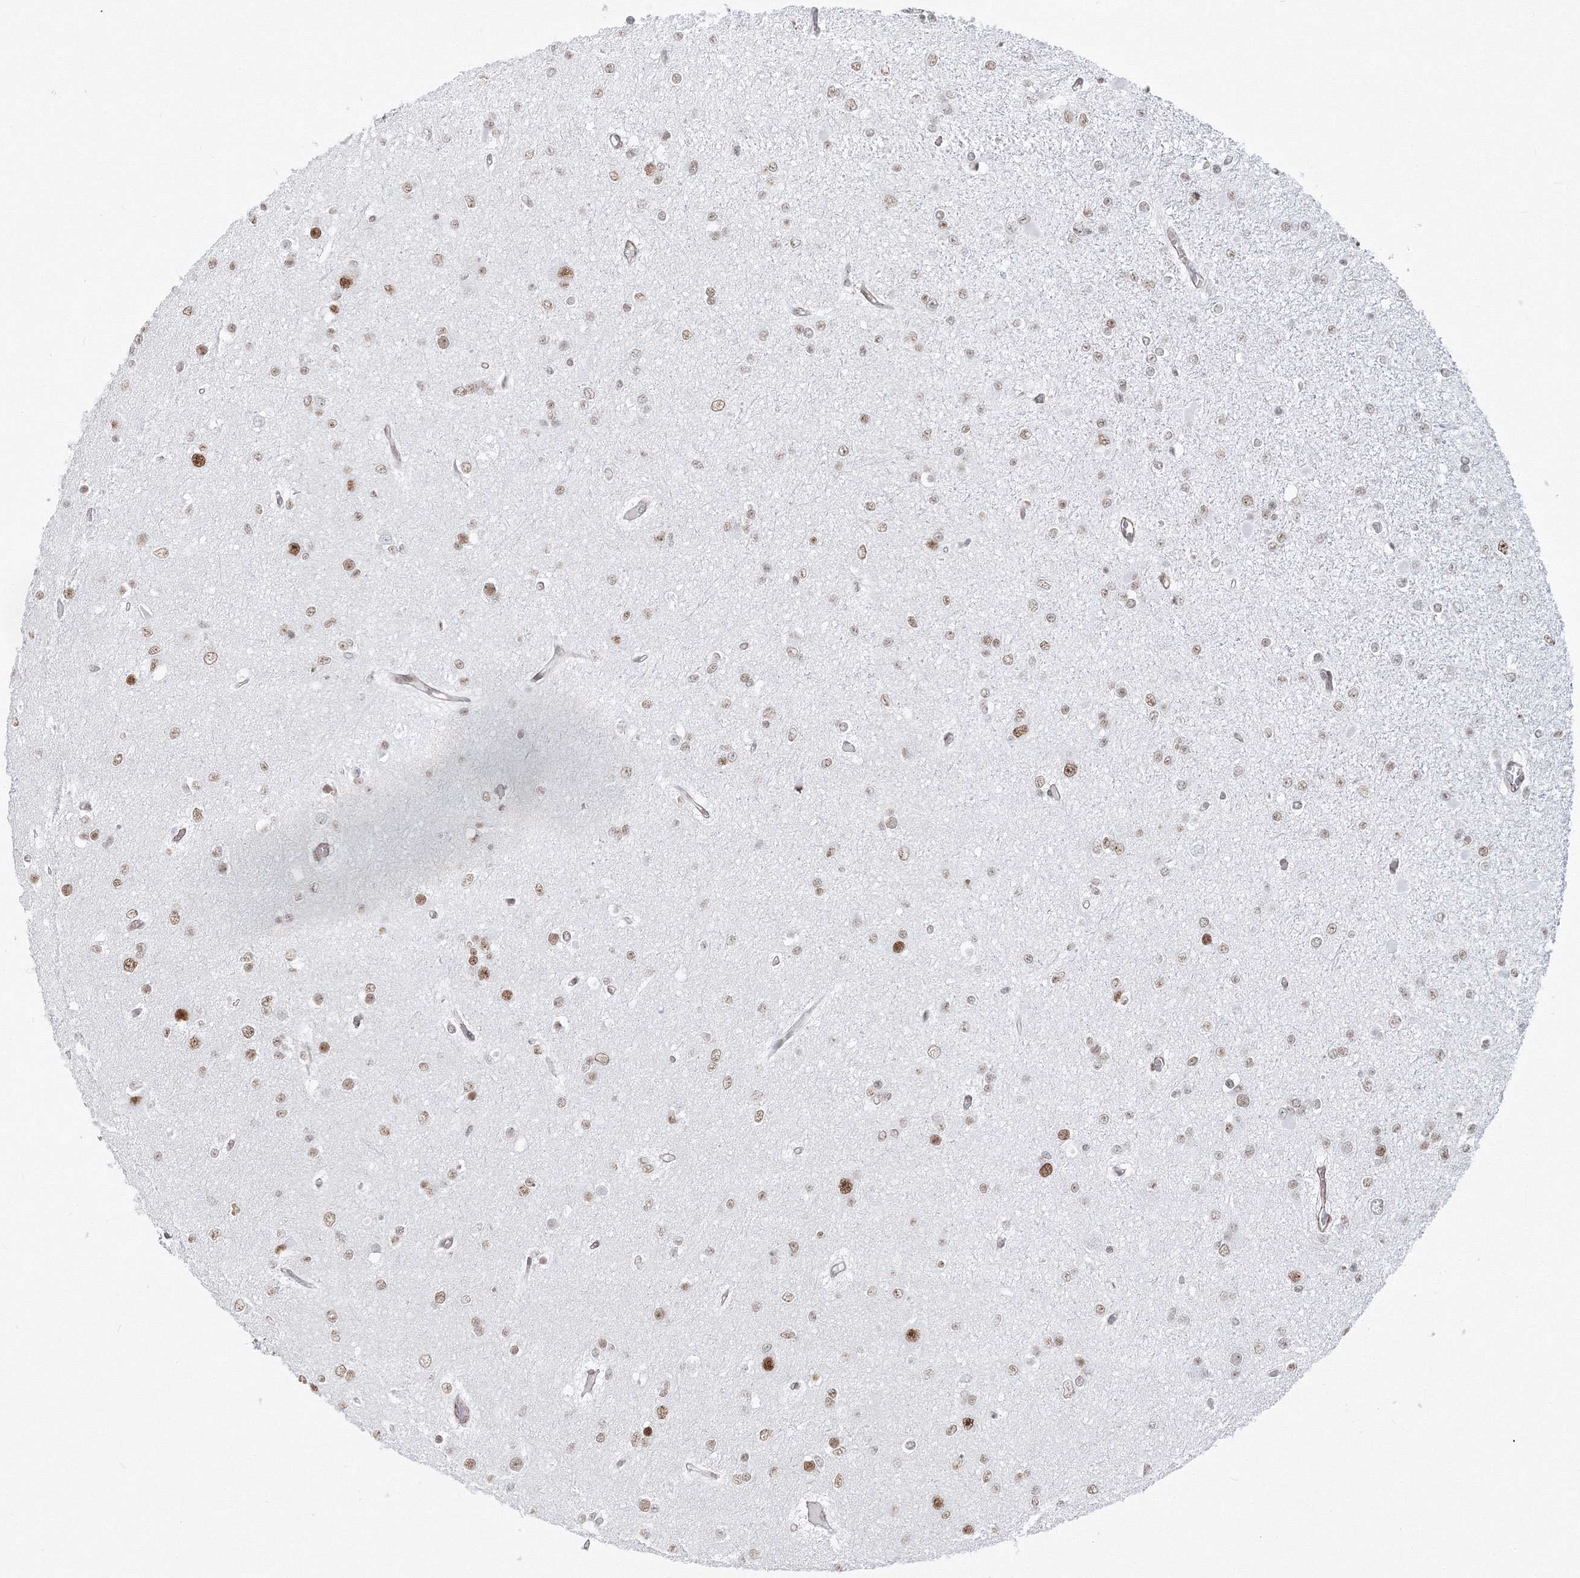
{"staining": {"intensity": "weak", "quantity": "25%-75%", "location": "nuclear"}, "tissue": "glioma", "cell_type": "Tumor cells", "image_type": "cancer", "snomed": [{"axis": "morphology", "description": "Glioma, malignant, Low grade"}, {"axis": "topography", "description": "Brain"}], "caption": "Glioma was stained to show a protein in brown. There is low levels of weak nuclear staining in approximately 25%-75% of tumor cells.", "gene": "ZNF638", "patient": {"sex": "female", "age": 22}}